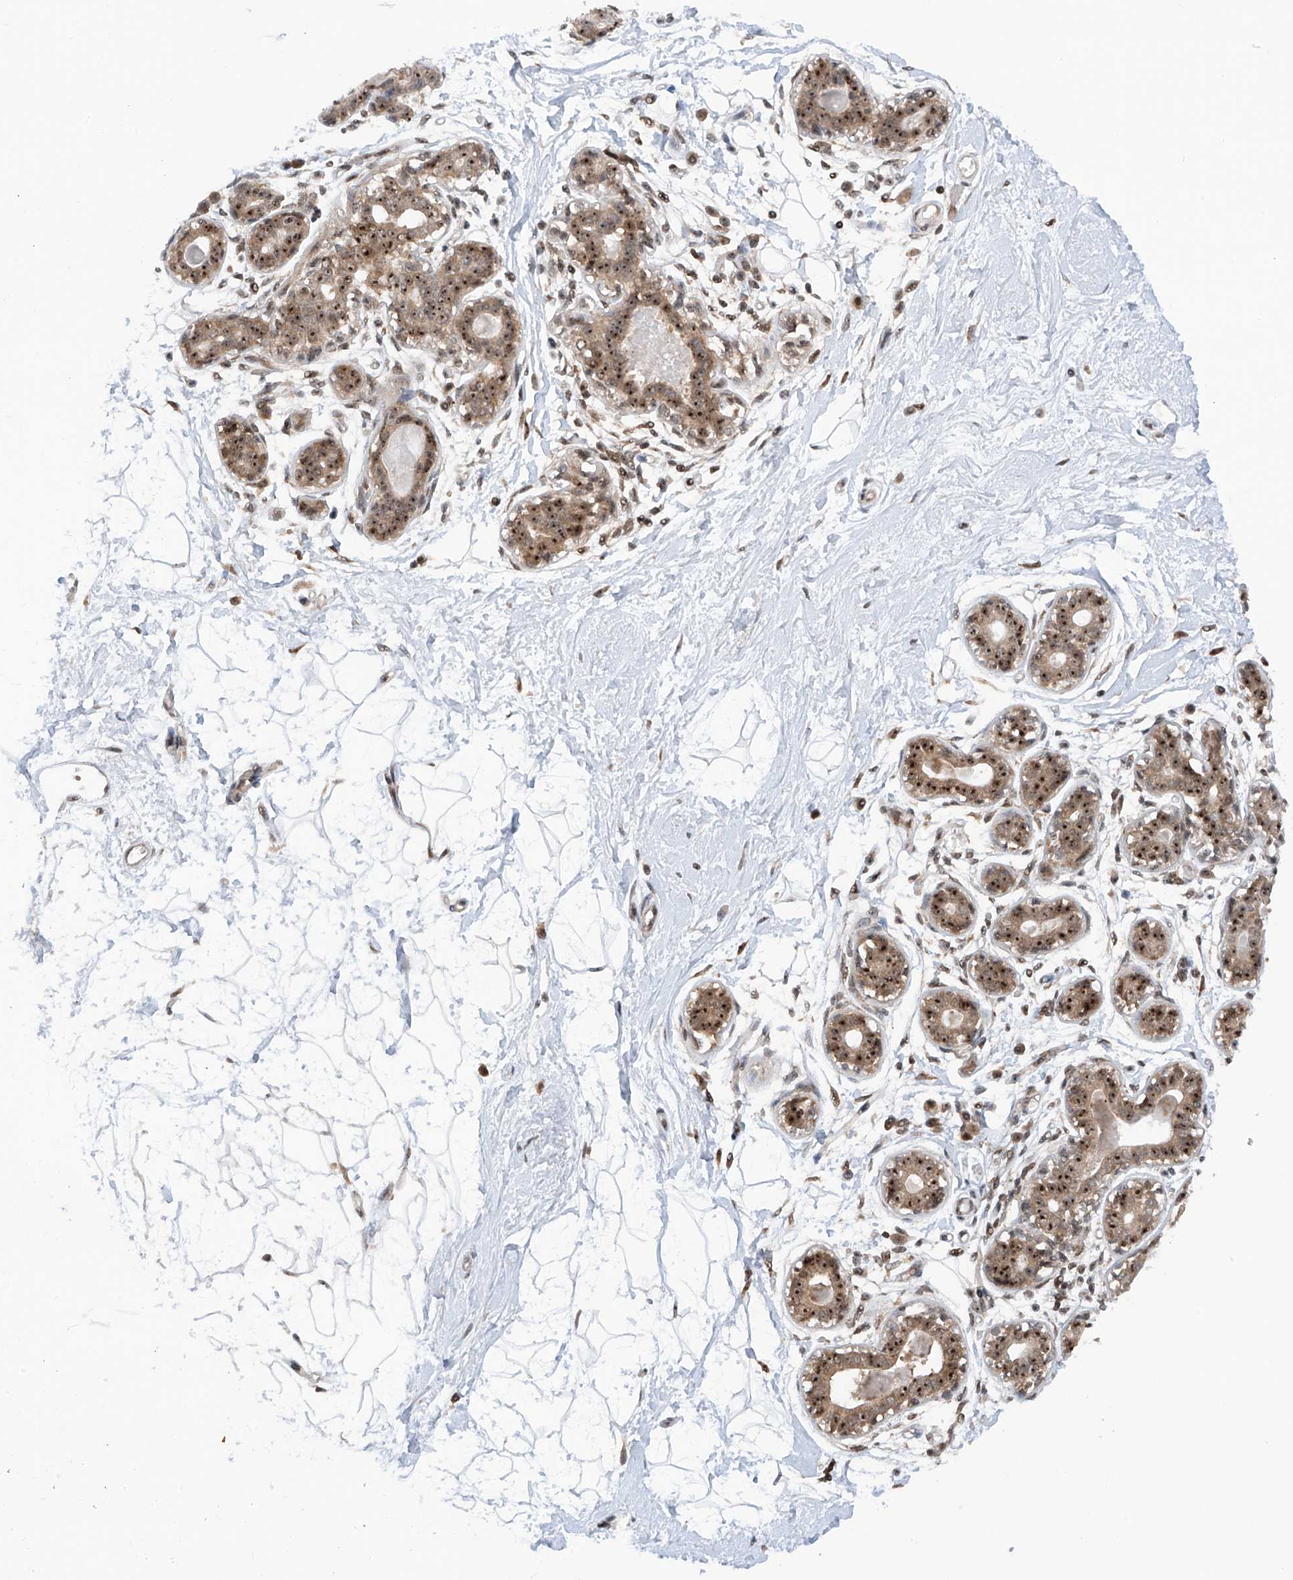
{"staining": {"intensity": "weak", "quantity": "<25%", "location": "cytoplasmic/membranous"}, "tissue": "breast", "cell_type": "Adipocytes", "image_type": "normal", "snomed": [{"axis": "morphology", "description": "Normal tissue, NOS"}, {"axis": "topography", "description": "Breast"}], "caption": "DAB immunohistochemical staining of normal breast exhibits no significant positivity in adipocytes. (Brightfield microscopy of DAB (3,3'-diaminobenzidine) immunohistochemistry at high magnification).", "gene": "C1orf131", "patient": {"sex": "female", "age": 45}}